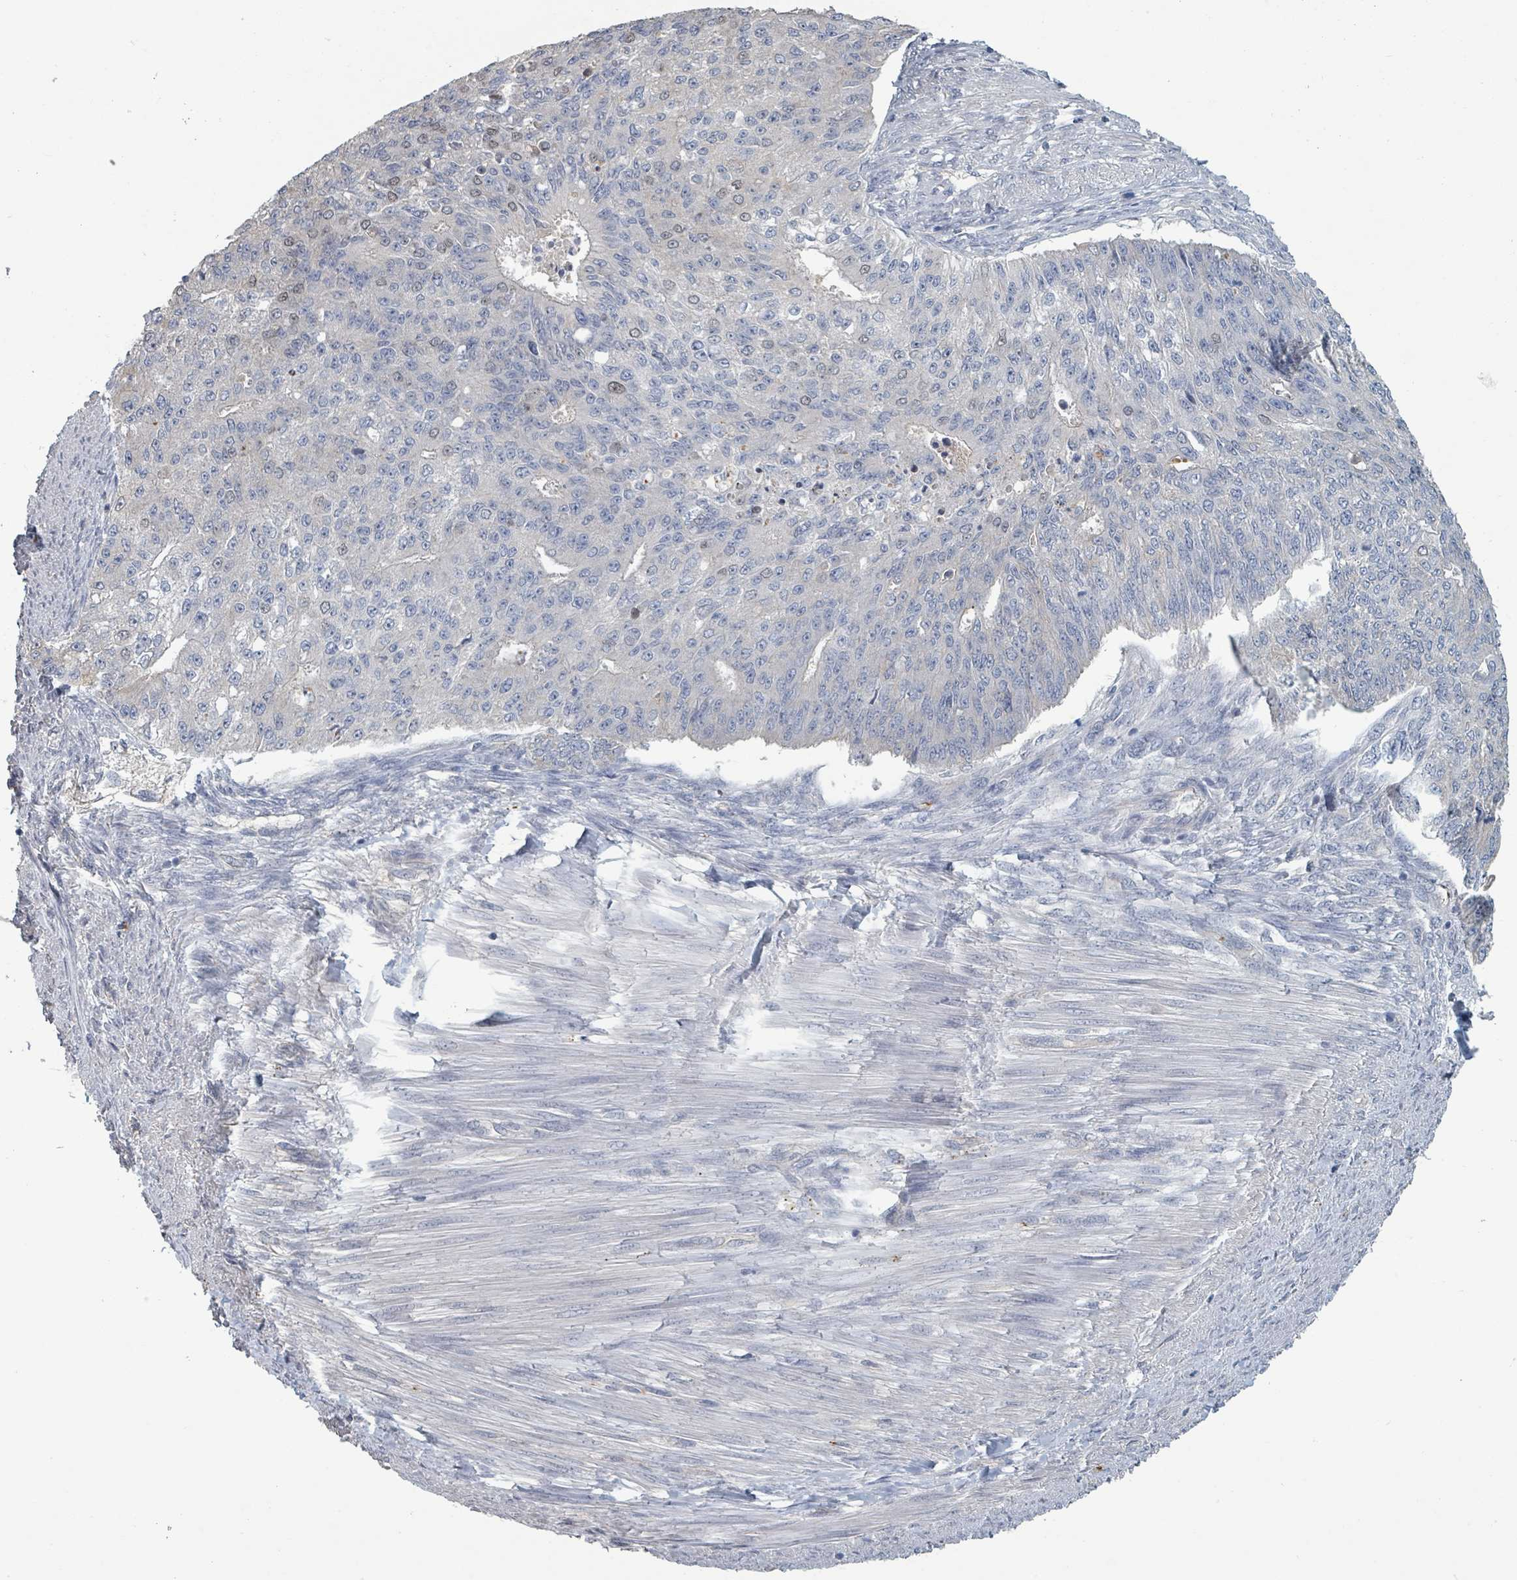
{"staining": {"intensity": "negative", "quantity": "none", "location": "none"}, "tissue": "endometrial cancer", "cell_type": "Tumor cells", "image_type": "cancer", "snomed": [{"axis": "morphology", "description": "Adenocarcinoma, NOS"}, {"axis": "topography", "description": "Endometrium"}], "caption": "Tumor cells show no significant protein expression in endometrial cancer (adenocarcinoma). (DAB immunohistochemistry, high magnification).", "gene": "PLAUR", "patient": {"sex": "female", "age": 32}}